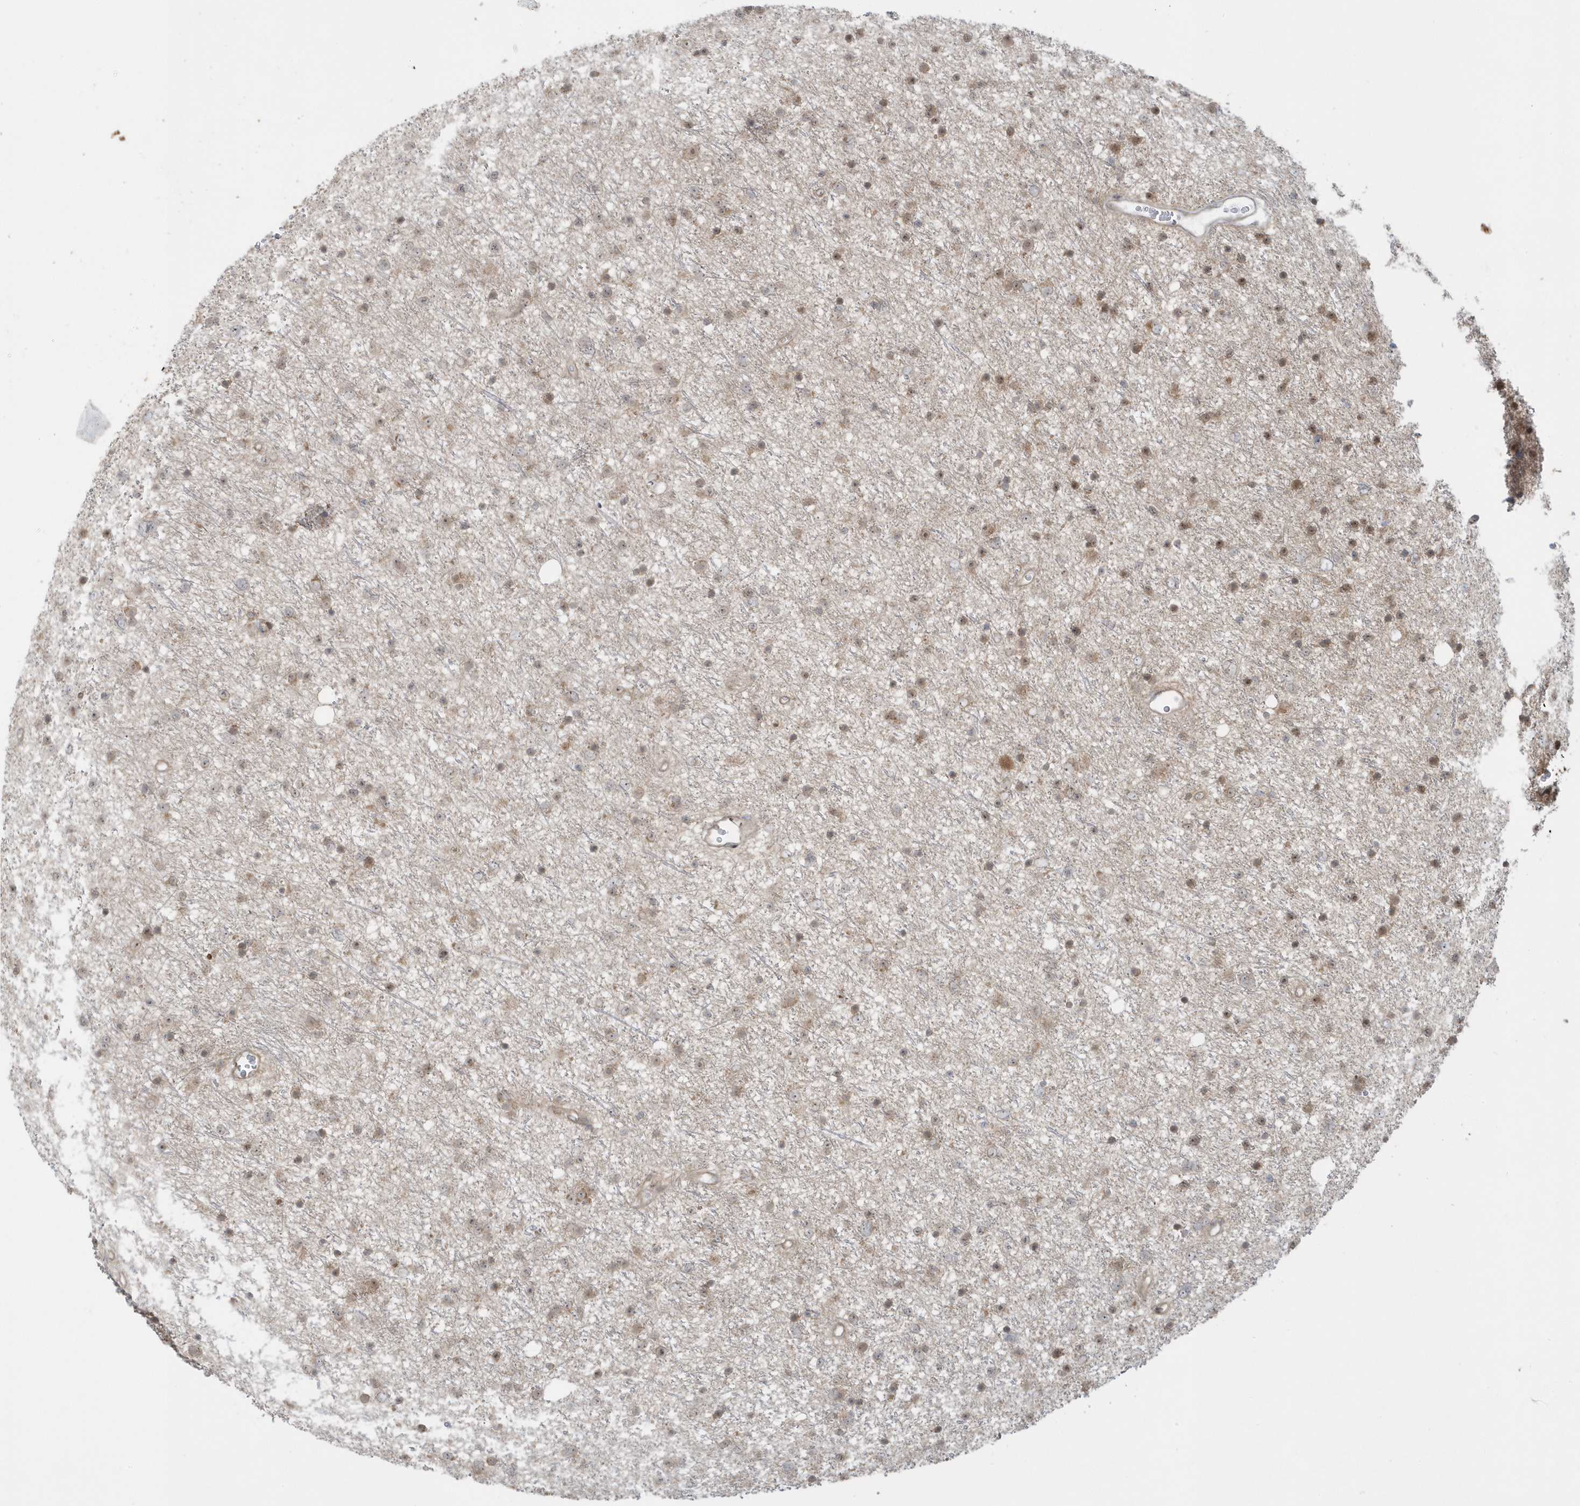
{"staining": {"intensity": "weak", "quantity": ">75%", "location": "nuclear"}, "tissue": "glioma", "cell_type": "Tumor cells", "image_type": "cancer", "snomed": [{"axis": "morphology", "description": "Glioma, malignant, Low grade"}, {"axis": "topography", "description": "Cerebral cortex"}], "caption": "Tumor cells demonstrate weak nuclear expression in approximately >75% of cells in glioma. Immunohistochemistry stains the protein in brown and the nuclei are stained blue.", "gene": "PPP1R7", "patient": {"sex": "female", "age": 39}}